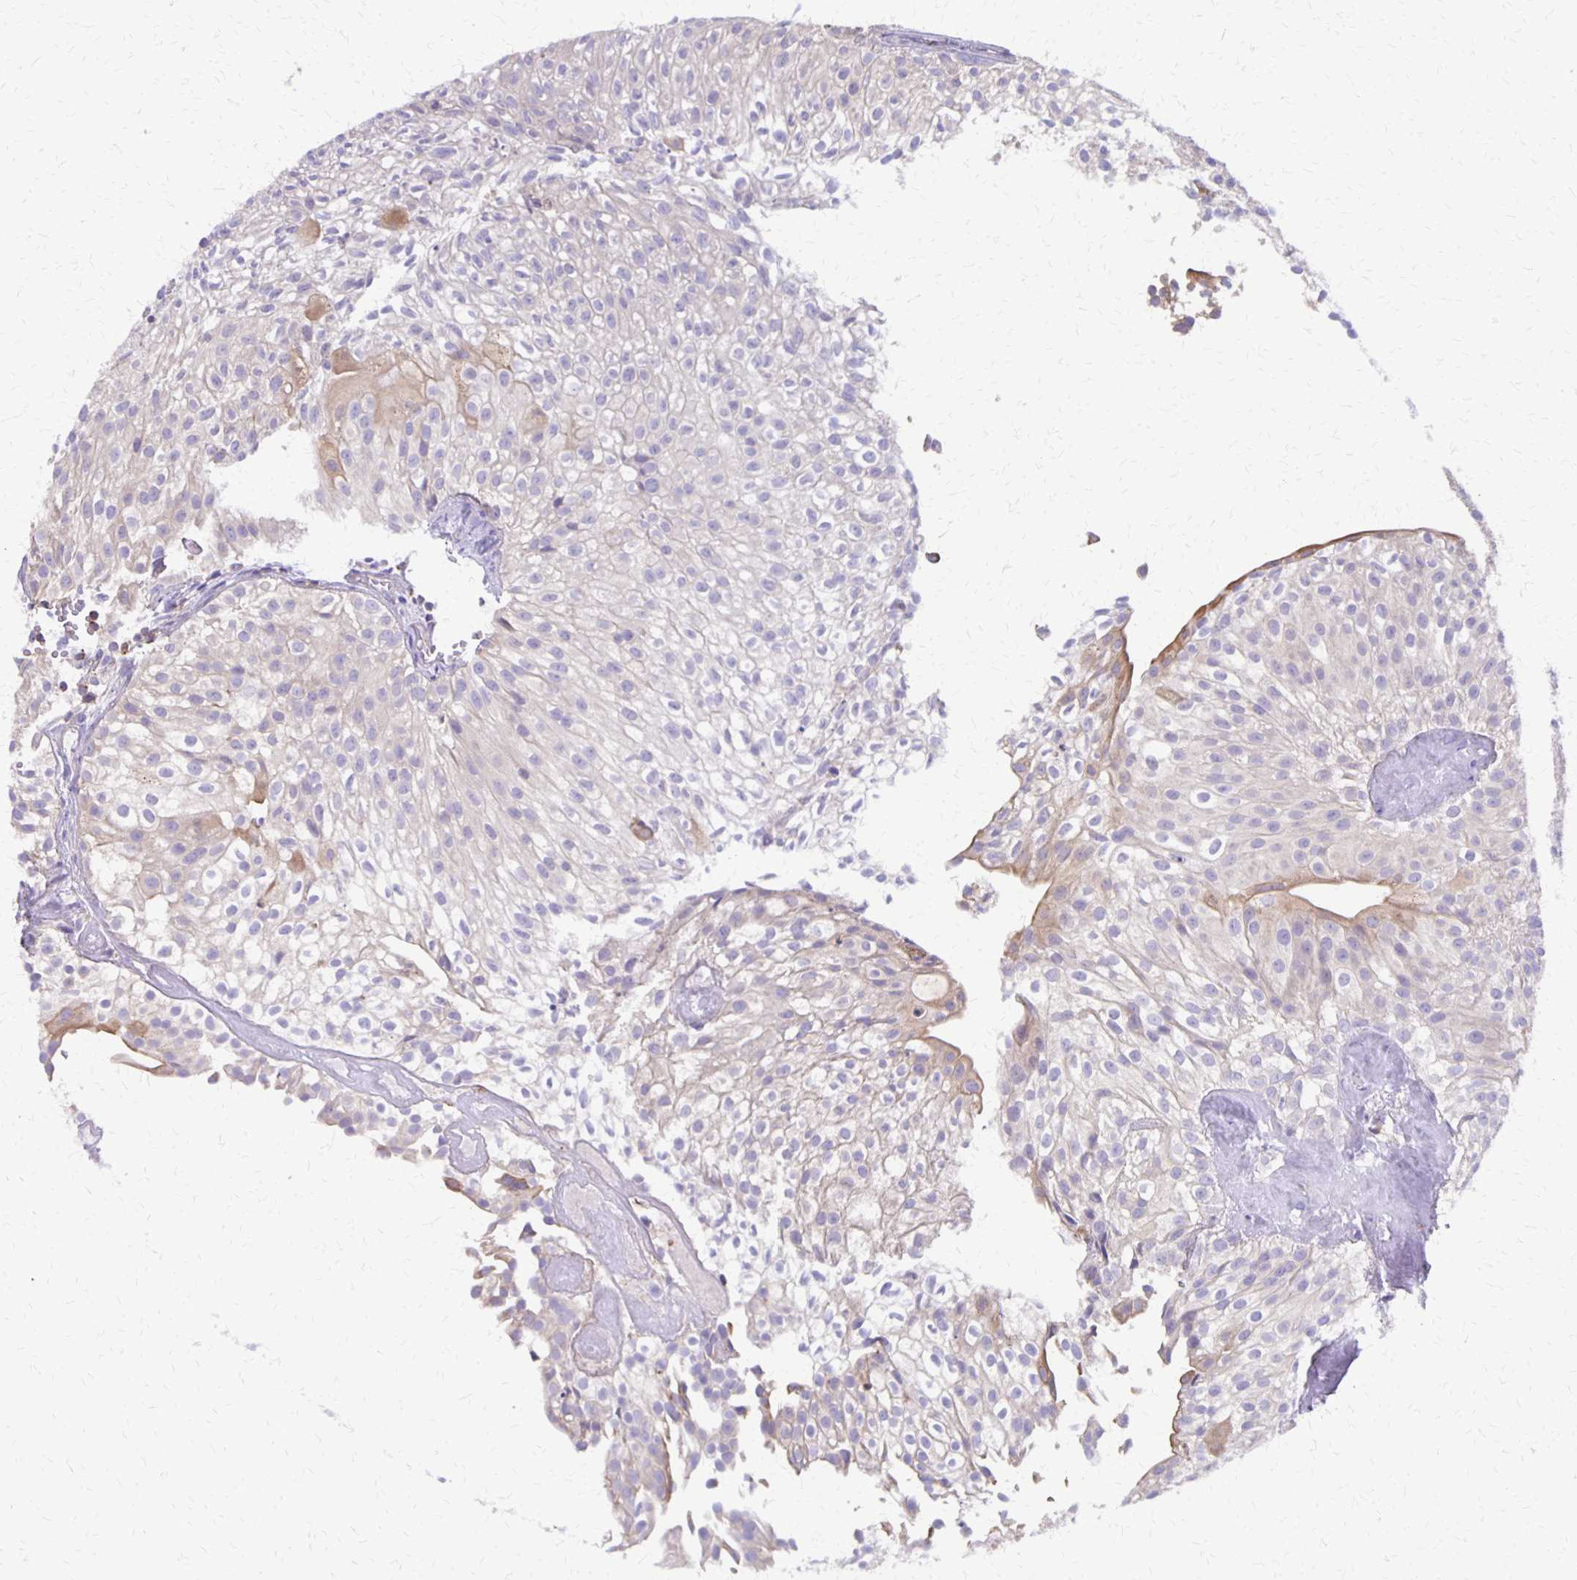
{"staining": {"intensity": "weak", "quantity": "<25%", "location": "cytoplasmic/membranous"}, "tissue": "urothelial cancer", "cell_type": "Tumor cells", "image_type": "cancer", "snomed": [{"axis": "morphology", "description": "Urothelial carcinoma, Low grade"}, {"axis": "topography", "description": "Urinary bladder"}], "caption": "Immunohistochemistry (IHC) histopathology image of human urothelial cancer stained for a protein (brown), which displays no expression in tumor cells.", "gene": "SEPTIN5", "patient": {"sex": "male", "age": 70}}